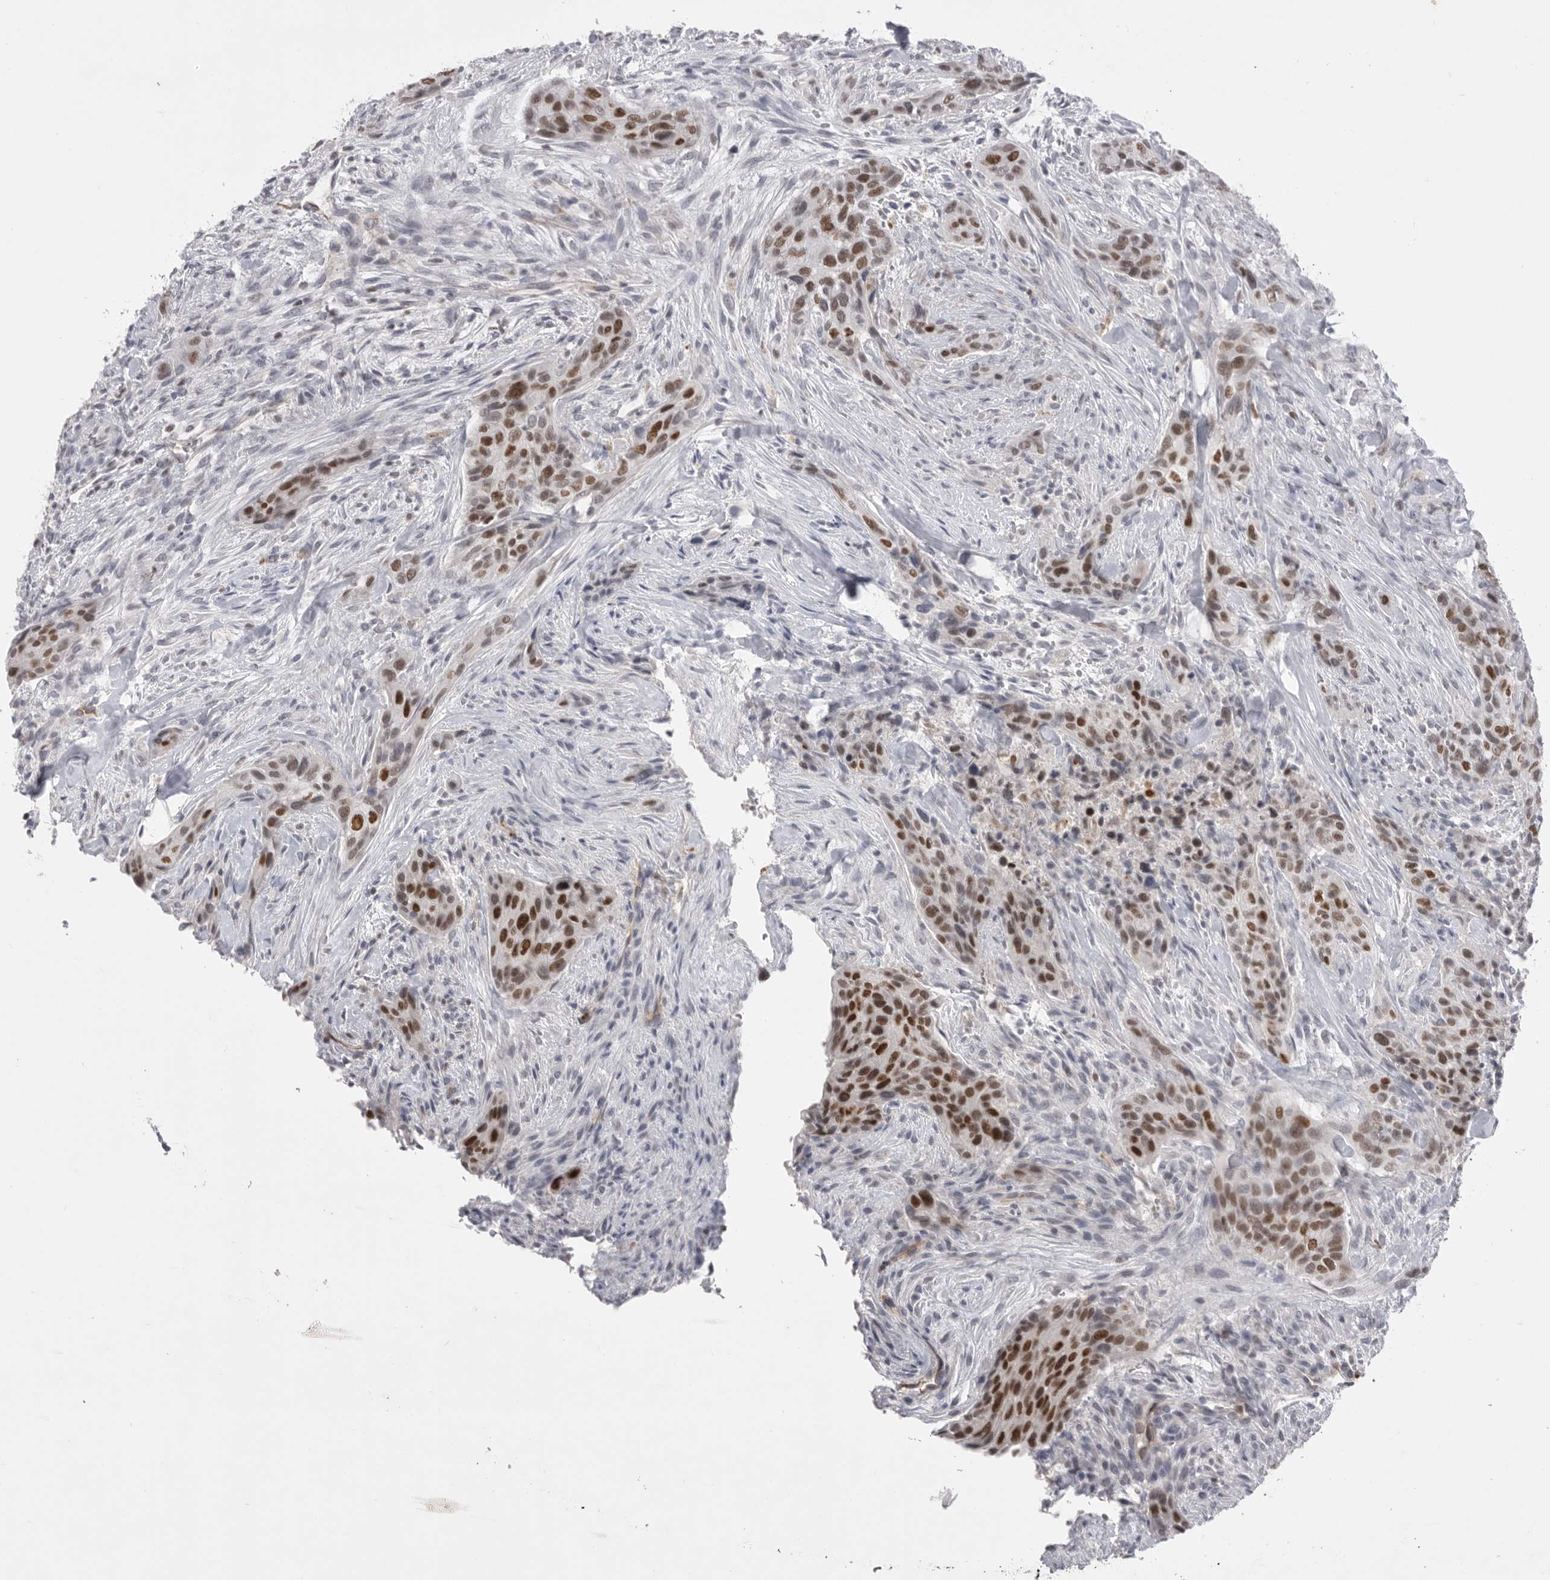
{"staining": {"intensity": "strong", "quantity": ">75%", "location": "nuclear"}, "tissue": "urothelial cancer", "cell_type": "Tumor cells", "image_type": "cancer", "snomed": [{"axis": "morphology", "description": "Urothelial carcinoma, High grade"}, {"axis": "topography", "description": "Urinary bladder"}], "caption": "Immunohistochemistry (IHC) (DAB (3,3'-diaminobenzidine)) staining of human high-grade urothelial carcinoma displays strong nuclear protein positivity in approximately >75% of tumor cells. (DAB (3,3'-diaminobenzidine) = brown stain, brightfield microscopy at high magnification).", "gene": "ZBTB7B", "patient": {"sex": "male", "age": 35}}